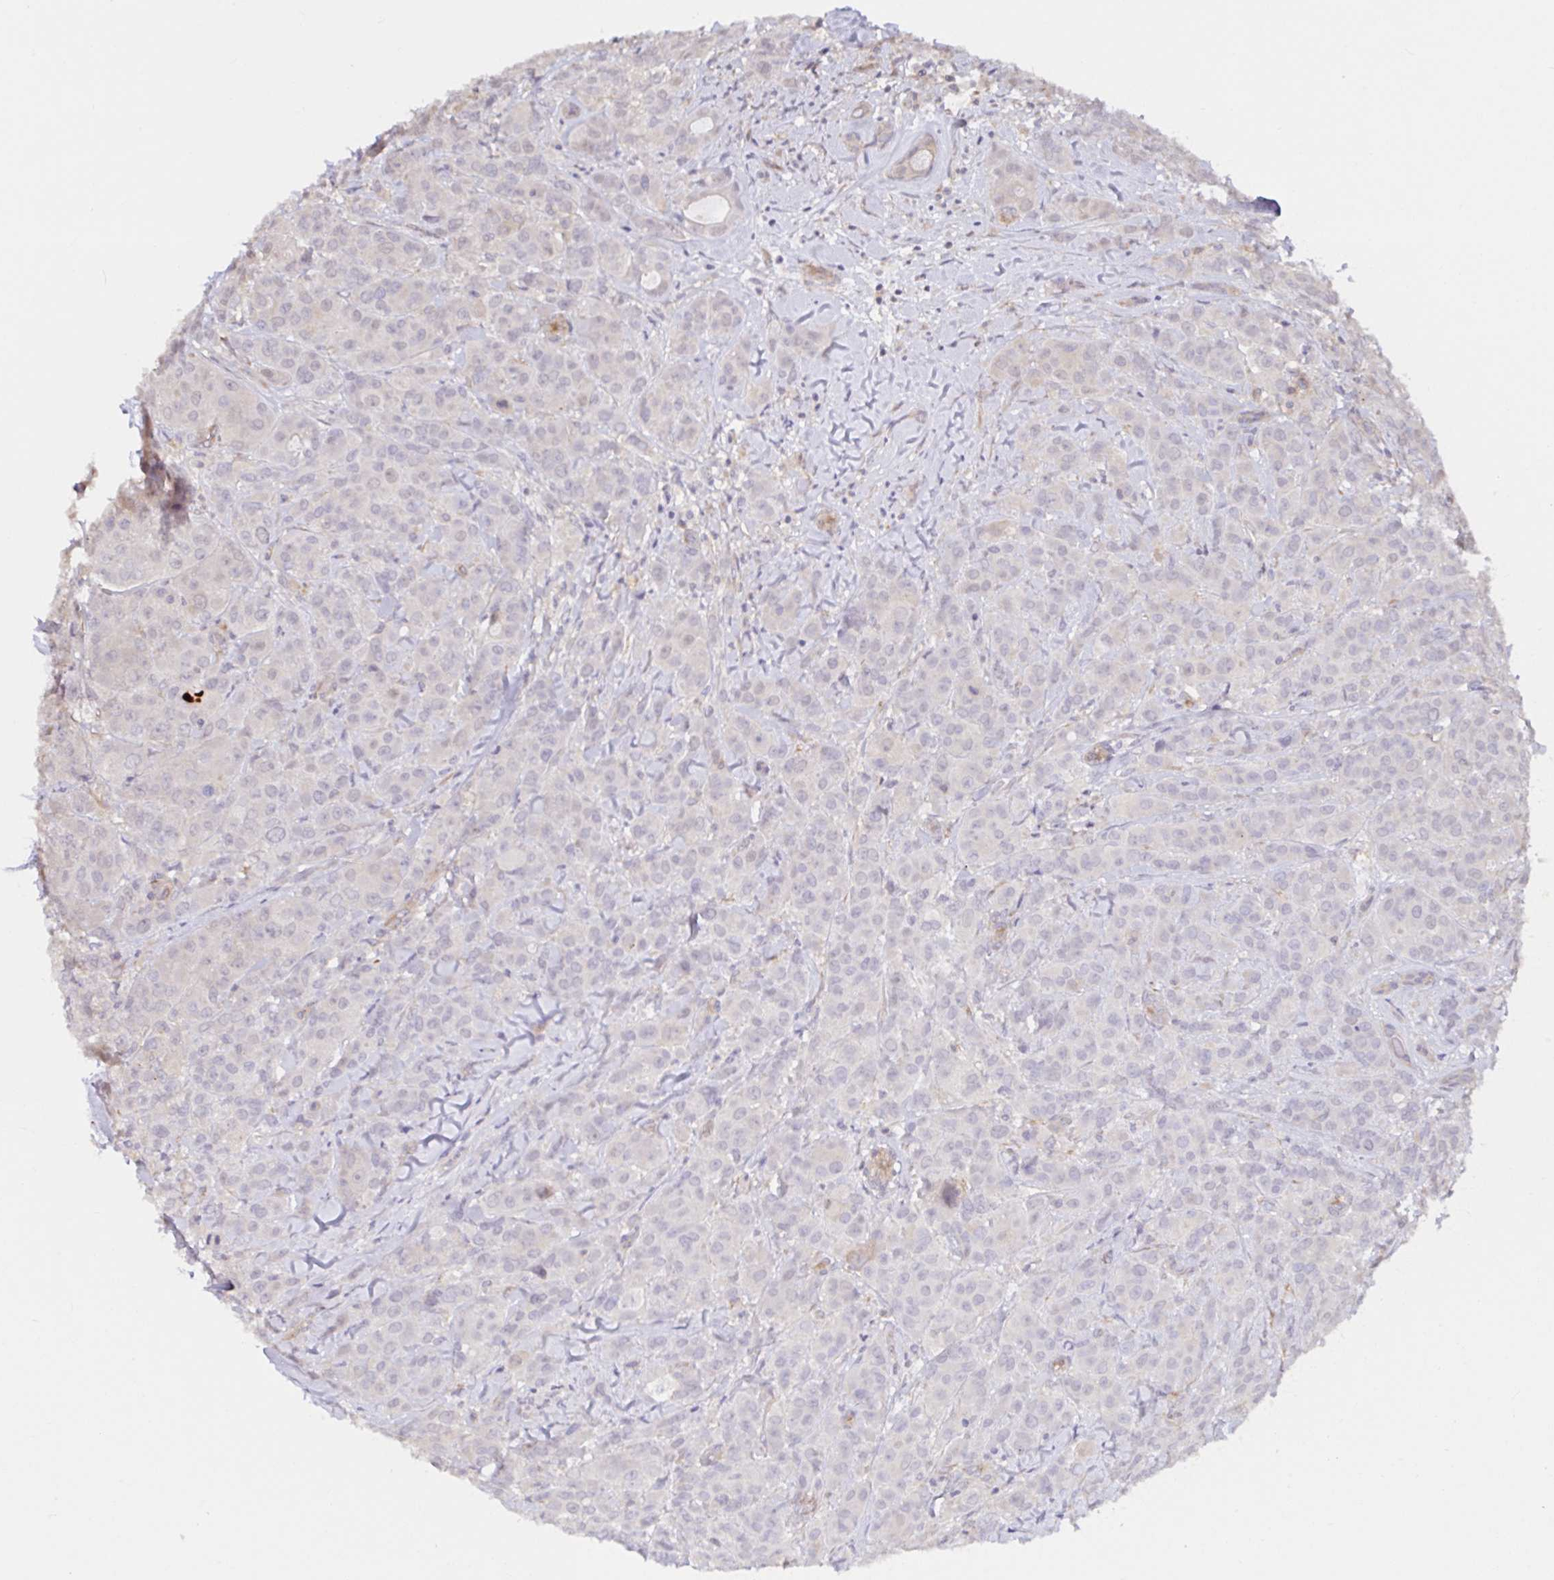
{"staining": {"intensity": "negative", "quantity": "none", "location": "none"}, "tissue": "breast cancer", "cell_type": "Tumor cells", "image_type": "cancer", "snomed": [{"axis": "morphology", "description": "Normal tissue, NOS"}, {"axis": "morphology", "description": "Duct carcinoma"}, {"axis": "topography", "description": "Breast"}], "caption": "Tumor cells are negative for protein expression in human breast invasive ductal carcinoma.", "gene": "RSRP1", "patient": {"sex": "female", "age": 43}}